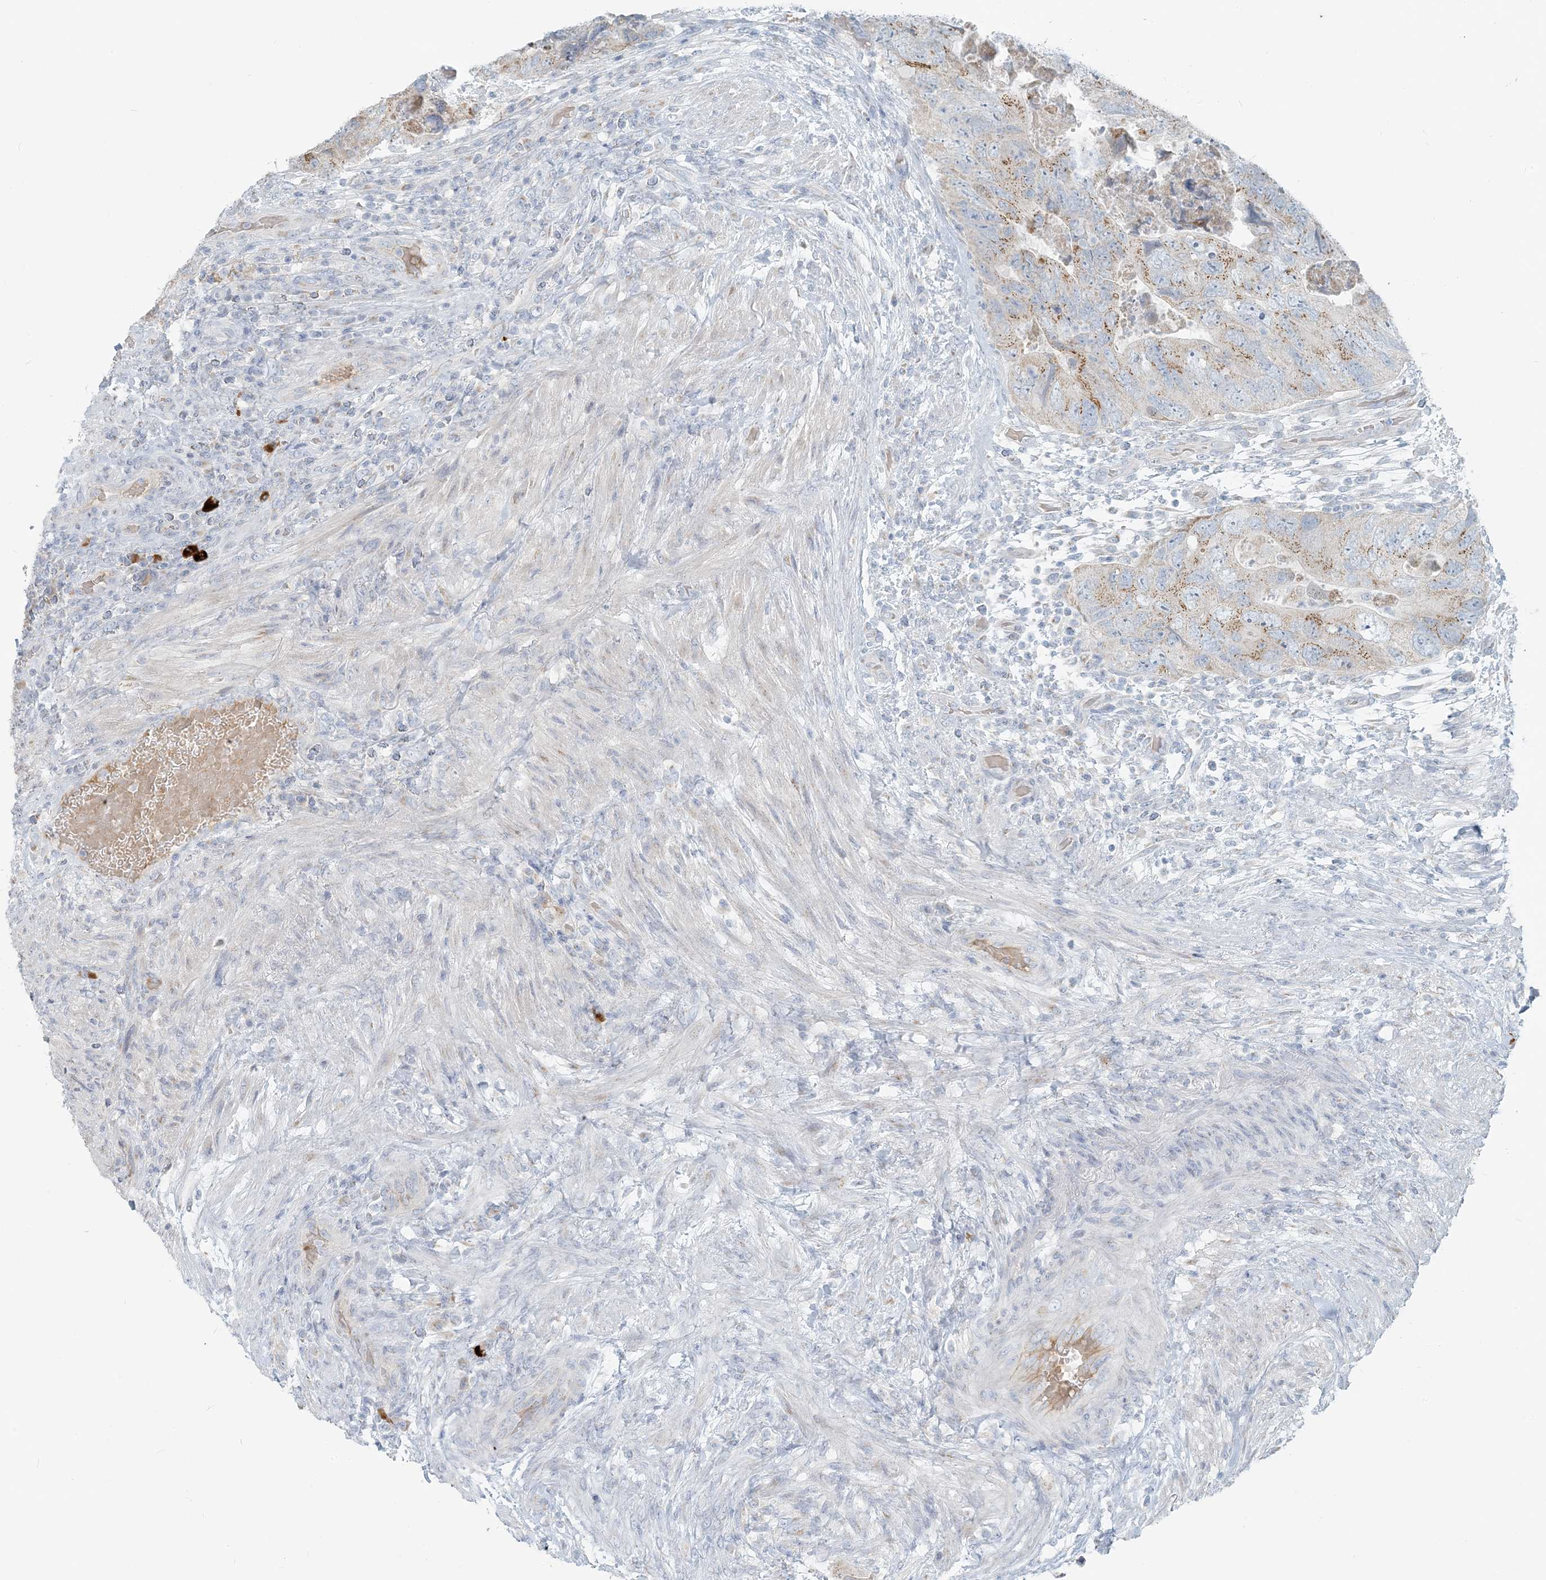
{"staining": {"intensity": "moderate", "quantity": "25%-75%", "location": "cytoplasmic/membranous"}, "tissue": "colorectal cancer", "cell_type": "Tumor cells", "image_type": "cancer", "snomed": [{"axis": "morphology", "description": "Adenocarcinoma, NOS"}, {"axis": "topography", "description": "Rectum"}], "caption": "Immunohistochemistry image of neoplastic tissue: human adenocarcinoma (colorectal) stained using IHC reveals medium levels of moderate protein expression localized specifically in the cytoplasmic/membranous of tumor cells, appearing as a cytoplasmic/membranous brown color.", "gene": "SCML1", "patient": {"sex": "male", "age": 63}}